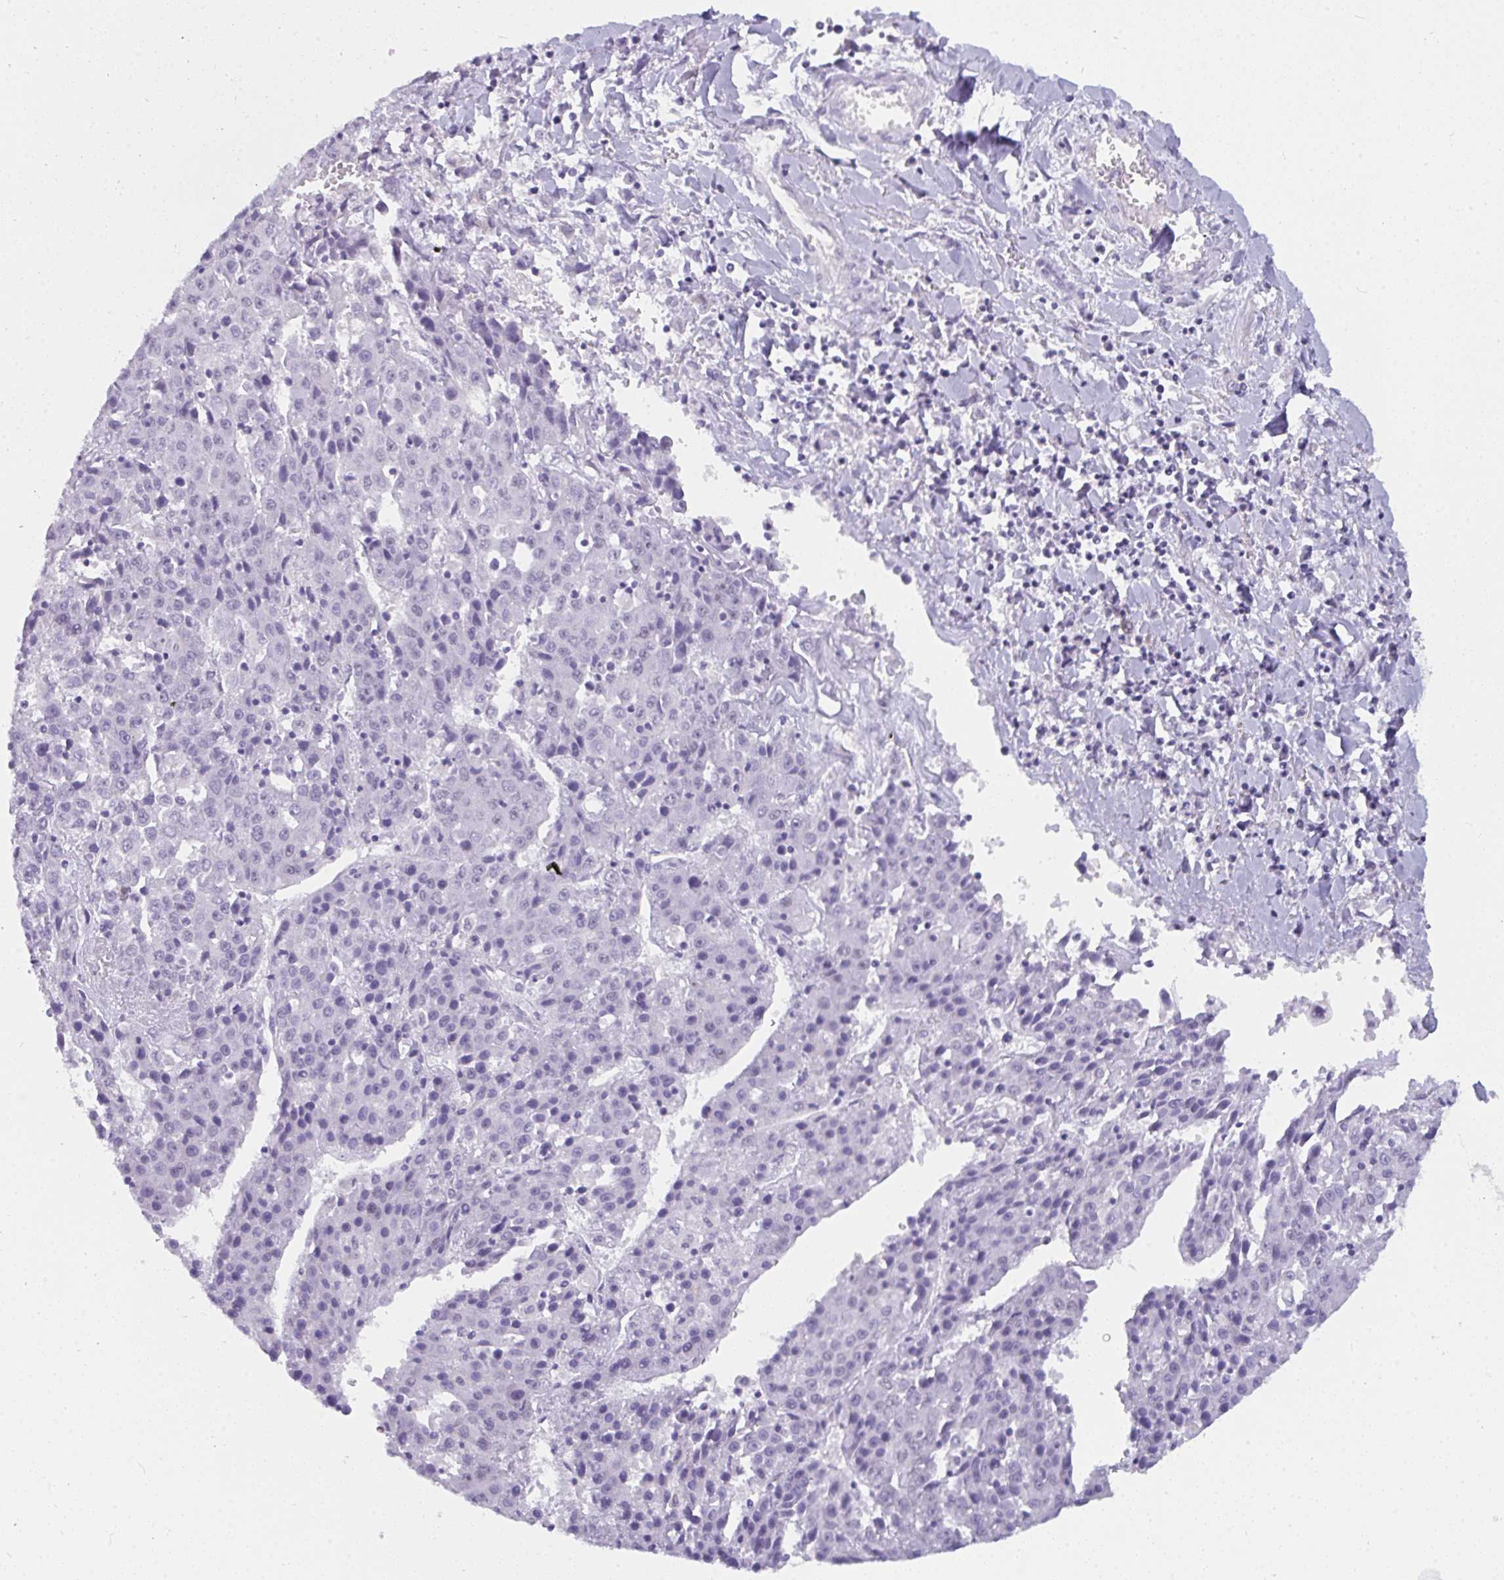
{"staining": {"intensity": "negative", "quantity": "none", "location": "none"}, "tissue": "liver cancer", "cell_type": "Tumor cells", "image_type": "cancer", "snomed": [{"axis": "morphology", "description": "Carcinoma, Hepatocellular, NOS"}, {"axis": "topography", "description": "Liver"}], "caption": "IHC histopathology image of liver cancer stained for a protein (brown), which shows no staining in tumor cells. (DAB immunohistochemistry visualized using brightfield microscopy, high magnification).", "gene": "CDK13", "patient": {"sex": "female", "age": 53}}